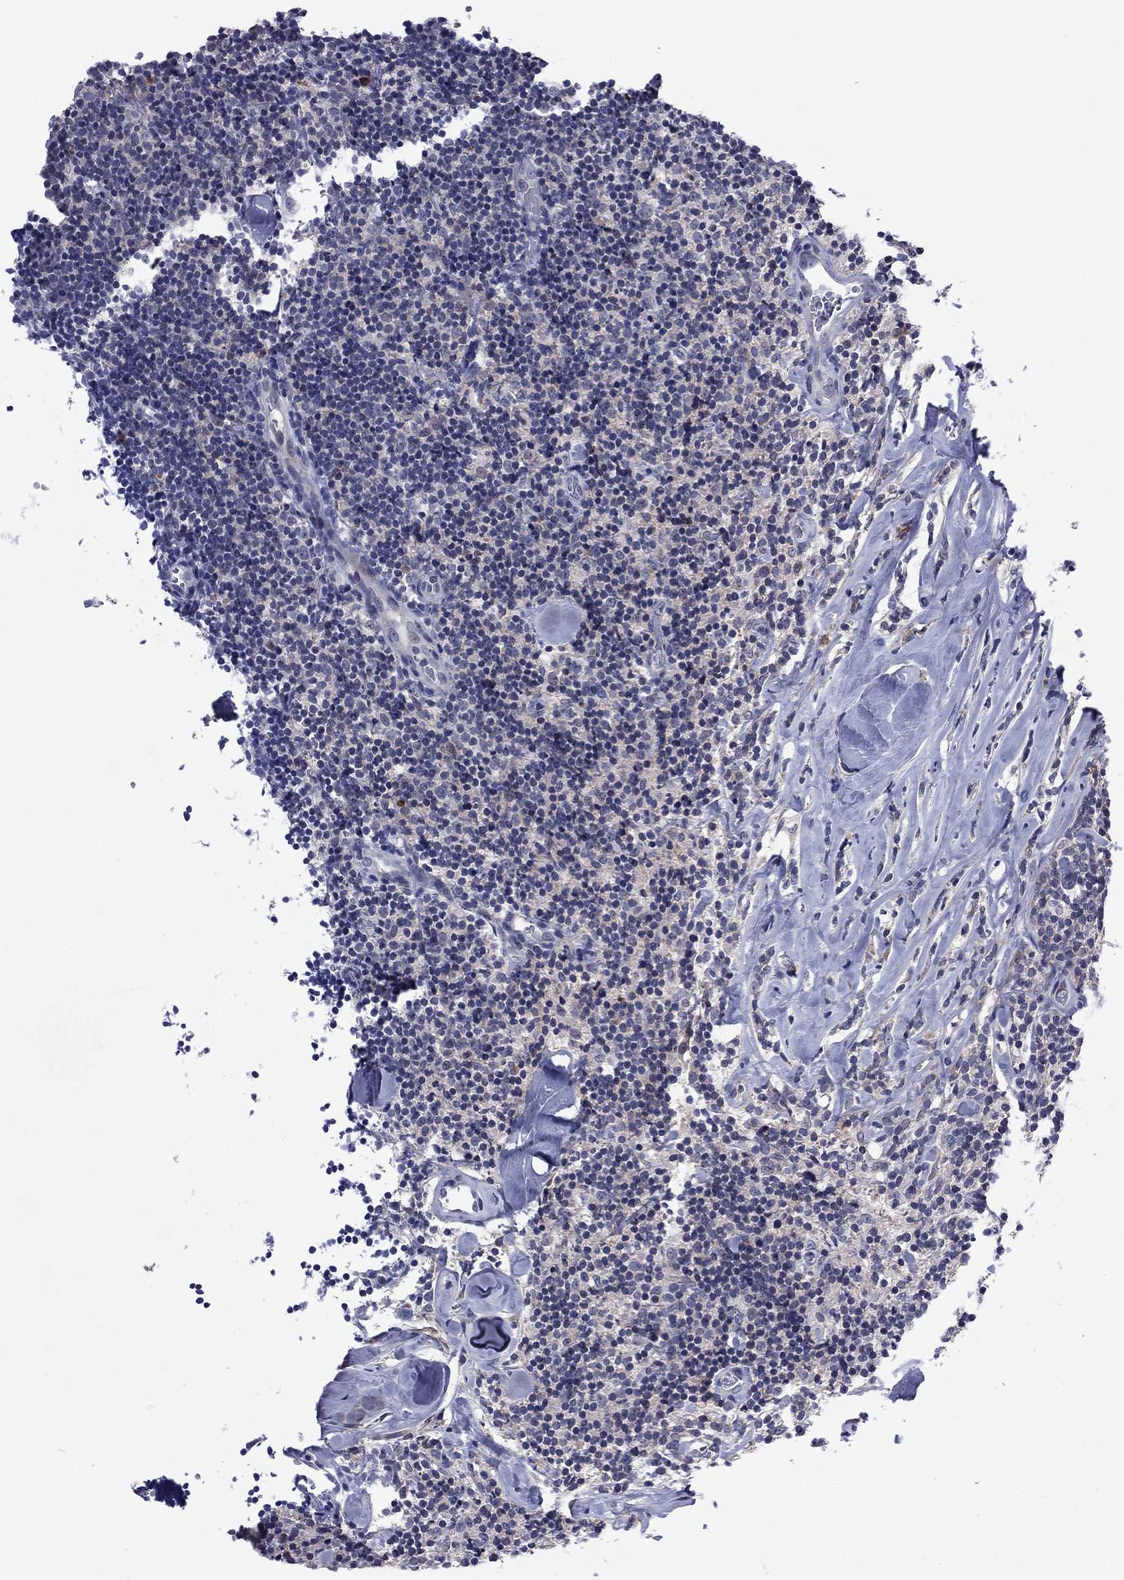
{"staining": {"intensity": "negative", "quantity": "none", "location": "none"}, "tissue": "lymphoma", "cell_type": "Tumor cells", "image_type": "cancer", "snomed": [{"axis": "morphology", "description": "Malignant lymphoma, non-Hodgkin's type, Low grade"}, {"axis": "topography", "description": "Lymph node"}], "caption": "An immunohistochemistry (IHC) photomicrograph of lymphoma is shown. There is no staining in tumor cells of lymphoma. (DAB (3,3'-diaminobenzidine) IHC, high magnification).", "gene": "ECM1", "patient": {"sex": "female", "age": 56}}